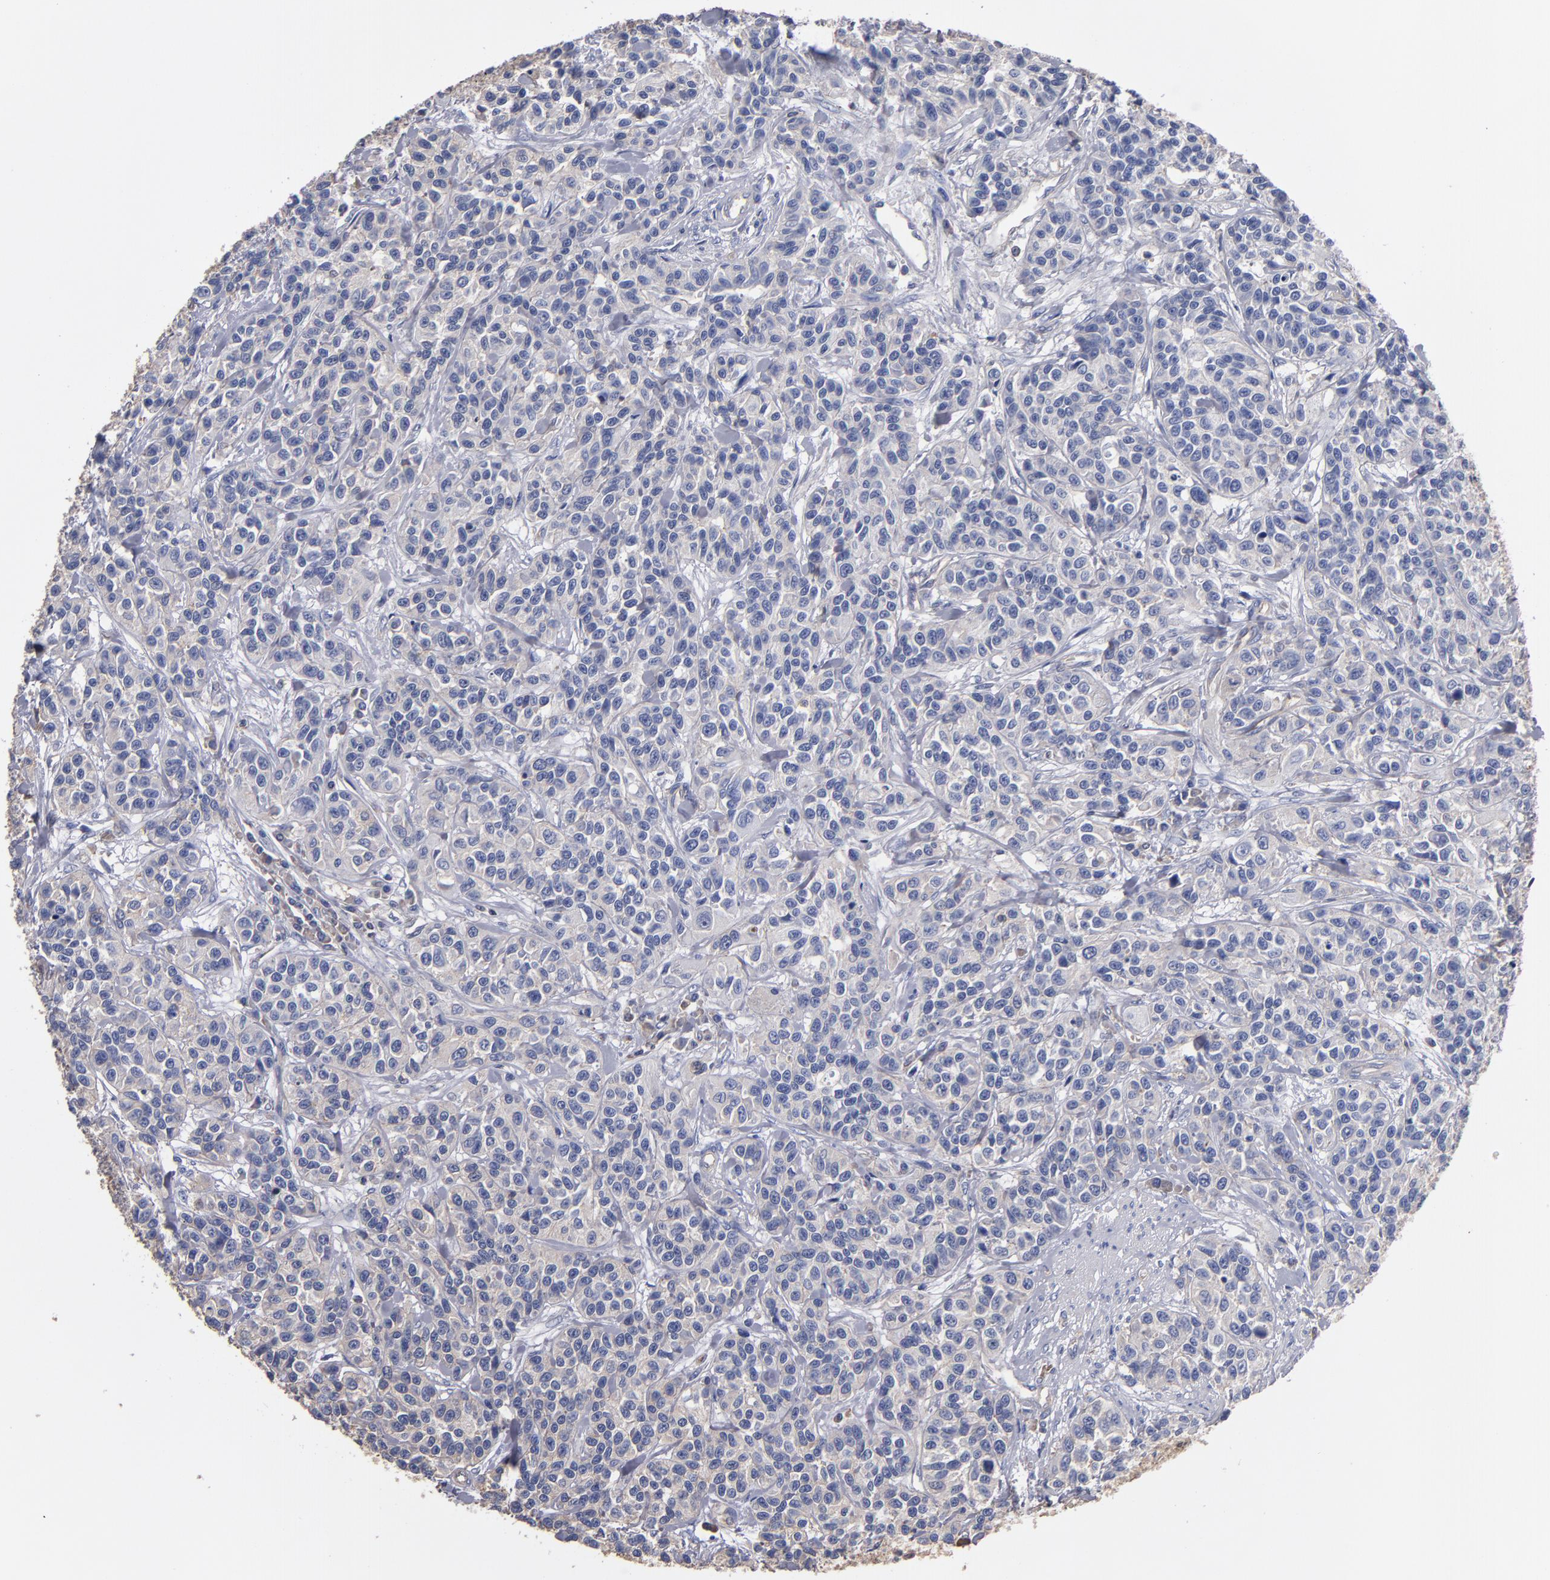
{"staining": {"intensity": "weak", "quantity": "25%-75%", "location": "cytoplasmic/membranous"}, "tissue": "urothelial cancer", "cell_type": "Tumor cells", "image_type": "cancer", "snomed": [{"axis": "morphology", "description": "Urothelial carcinoma, High grade"}, {"axis": "topography", "description": "Urinary bladder"}], "caption": "Immunohistochemical staining of human urothelial cancer shows low levels of weak cytoplasmic/membranous protein positivity in approximately 25%-75% of tumor cells.", "gene": "ESYT2", "patient": {"sex": "female", "age": 81}}